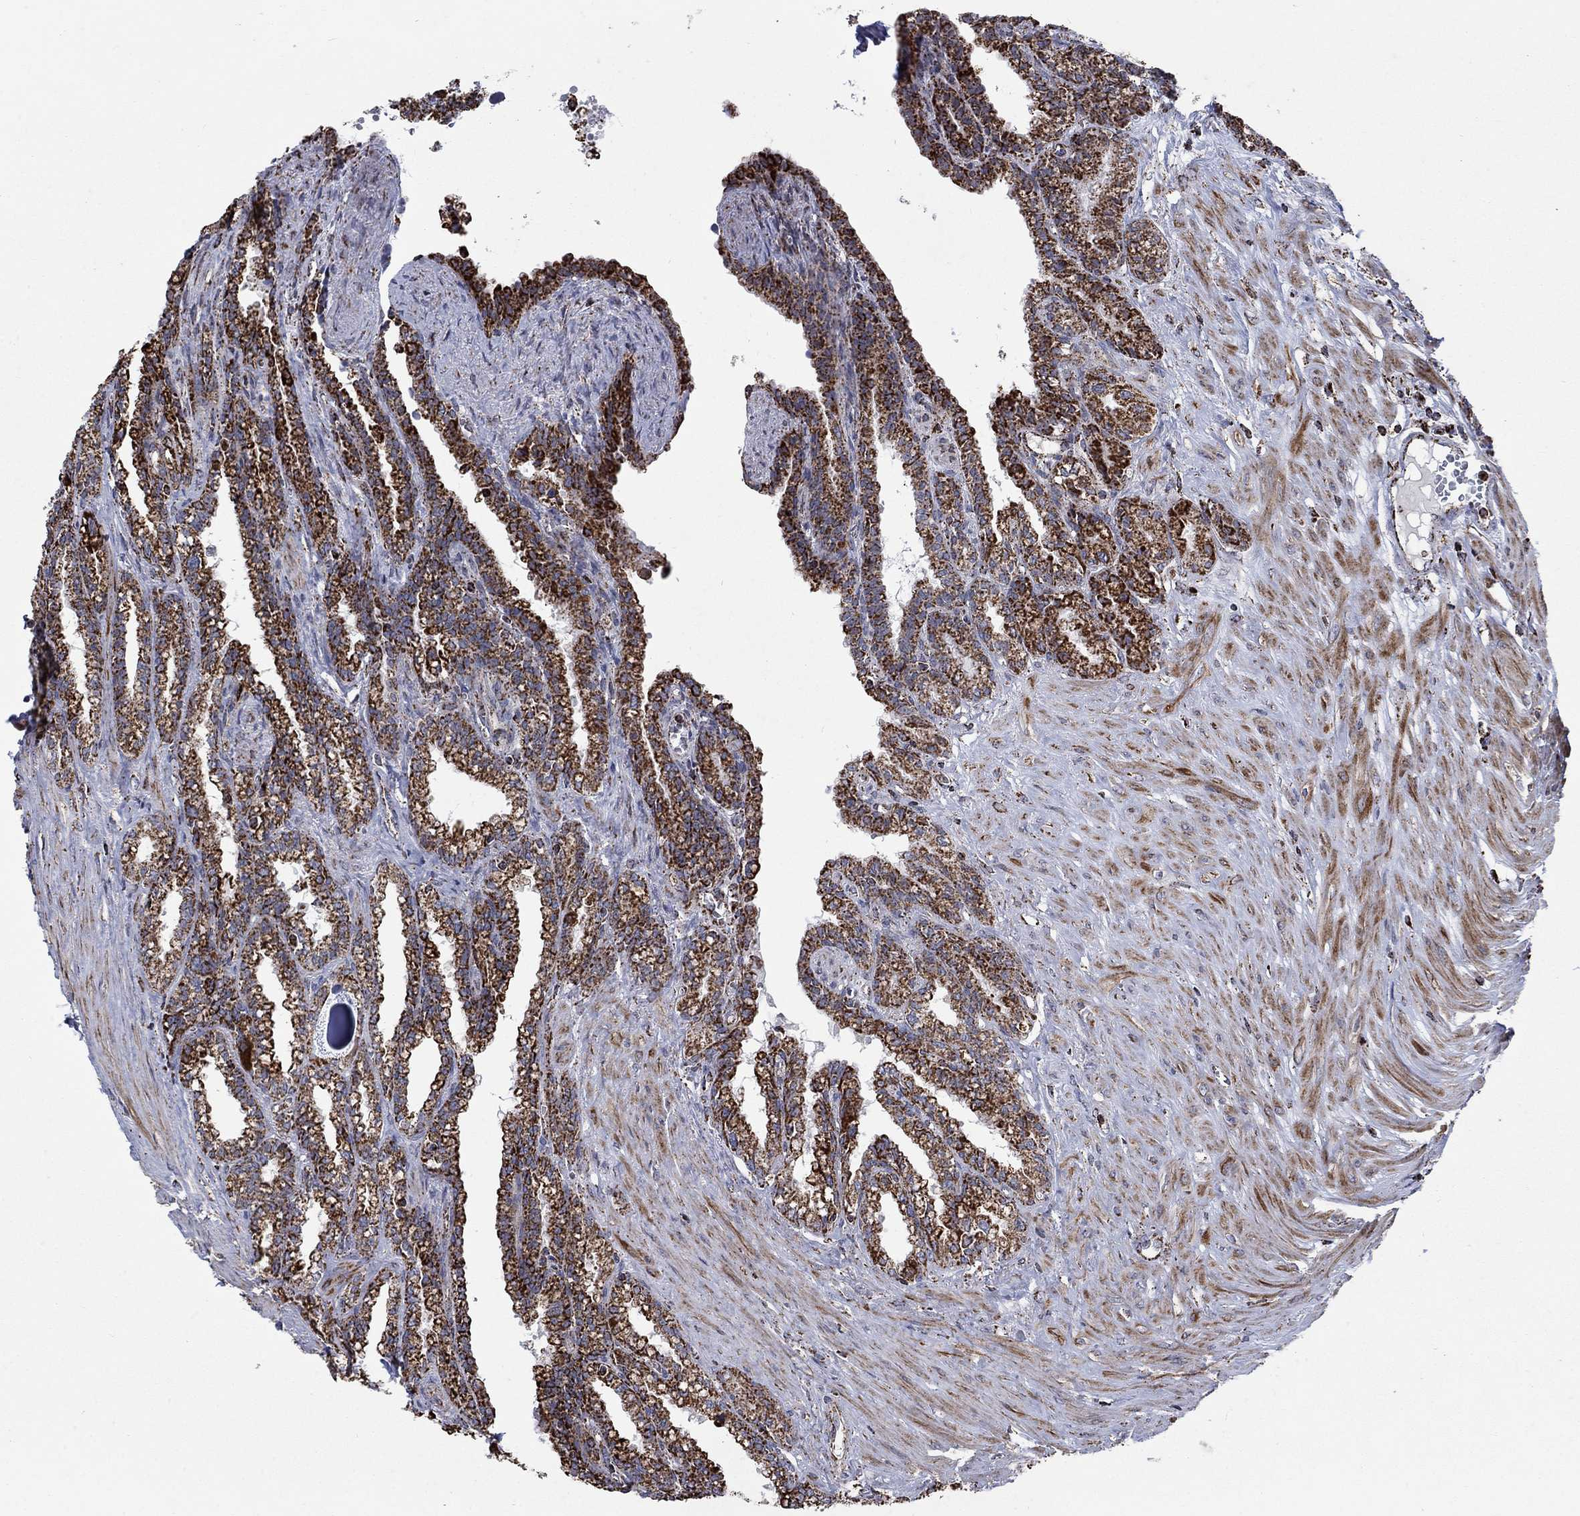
{"staining": {"intensity": "strong", "quantity": ">75%", "location": "cytoplasmic/membranous"}, "tissue": "seminal vesicle", "cell_type": "Glandular cells", "image_type": "normal", "snomed": [{"axis": "morphology", "description": "Normal tissue, NOS"}, {"axis": "morphology", "description": "Urothelial carcinoma, NOS"}, {"axis": "topography", "description": "Urinary bladder"}, {"axis": "topography", "description": "Seminal veicle"}], "caption": "Immunohistochemical staining of benign seminal vesicle demonstrates high levels of strong cytoplasmic/membranous staining in about >75% of glandular cells. (DAB (3,3'-diaminobenzidine) = brown stain, brightfield microscopy at high magnification).", "gene": "MOAP1", "patient": {"sex": "male", "age": 76}}